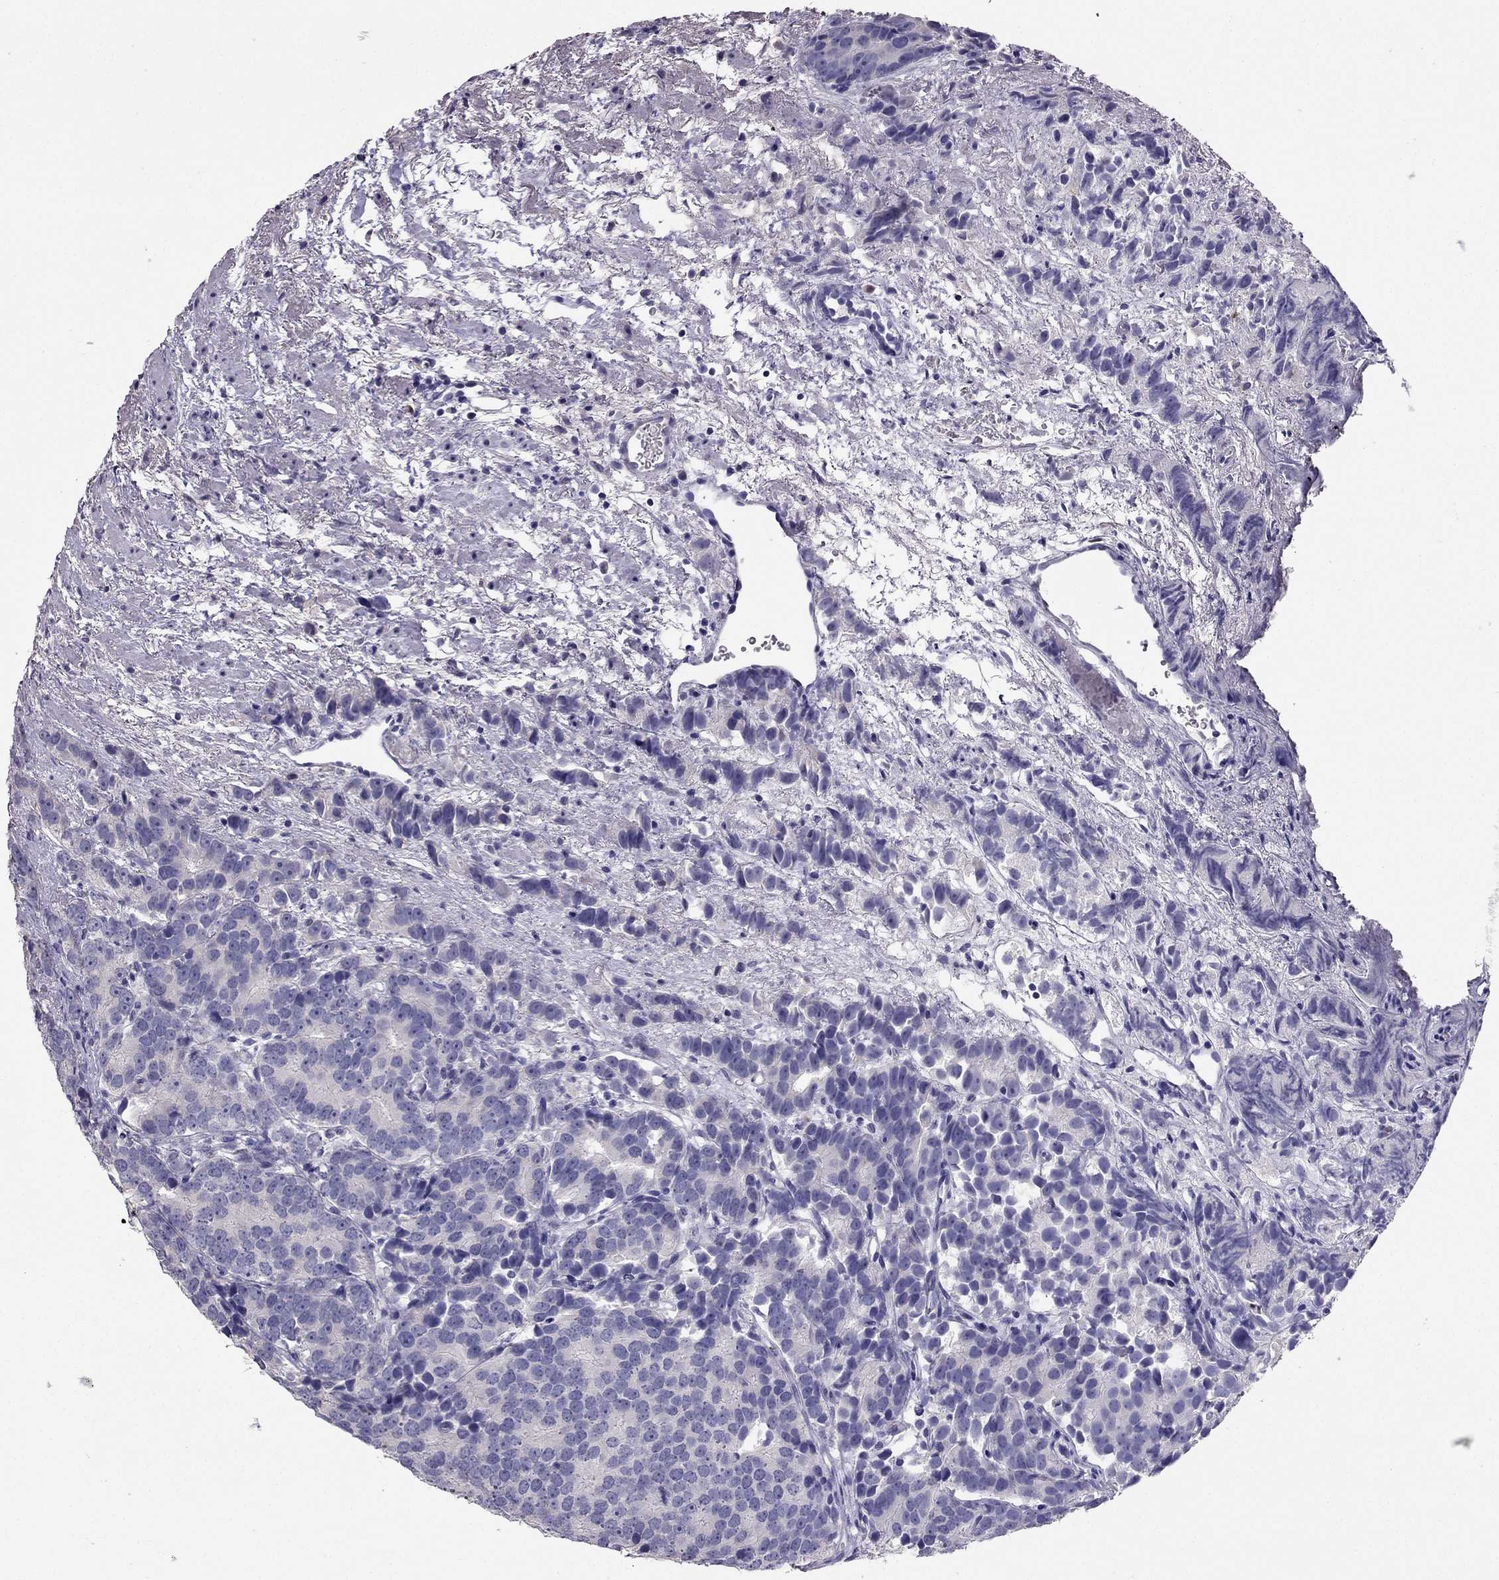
{"staining": {"intensity": "negative", "quantity": "none", "location": "none"}, "tissue": "prostate cancer", "cell_type": "Tumor cells", "image_type": "cancer", "snomed": [{"axis": "morphology", "description": "Adenocarcinoma, High grade"}, {"axis": "topography", "description": "Prostate"}], "caption": "This is an immunohistochemistry histopathology image of human prostate cancer. There is no staining in tumor cells.", "gene": "ARID3A", "patient": {"sex": "male", "age": 90}}